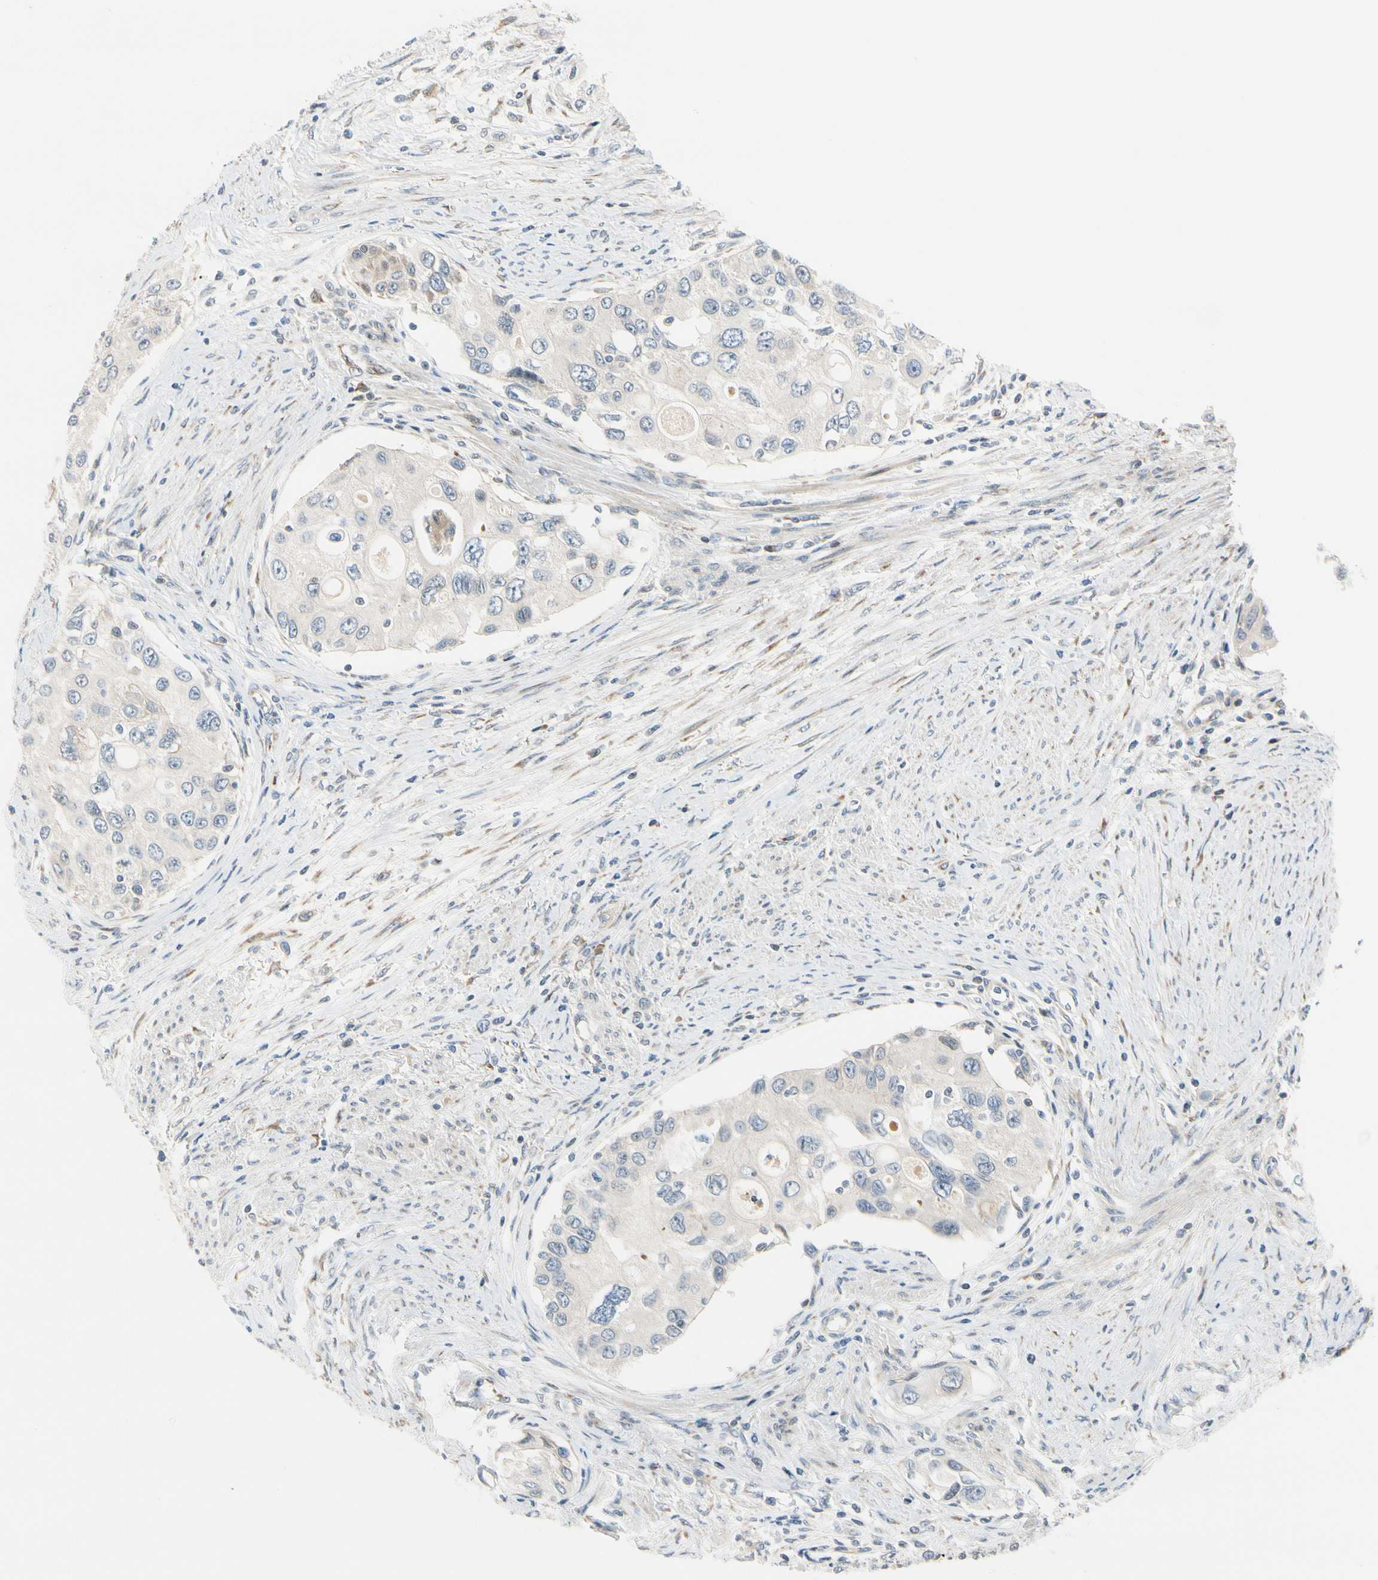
{"staining": {"intensity": "negative", "quantity": "none", "location": "none"}, "tissue": "urothelial cancer", "cell_type": "Tumor cells", "image_type": "cancer", "snomed": [{"axis": "morphology", "description": "Urothelial carcinoma, High grade"}, {"axis": "topography", "description": "Urinary bladder"}], "caption": "IHC micrograph of human urothelial cancer stained for a protein (brown), which displays no positivity in tumor cells.", "gene": "NPDC1", "patient": {"sex": "female", "age": 56}}